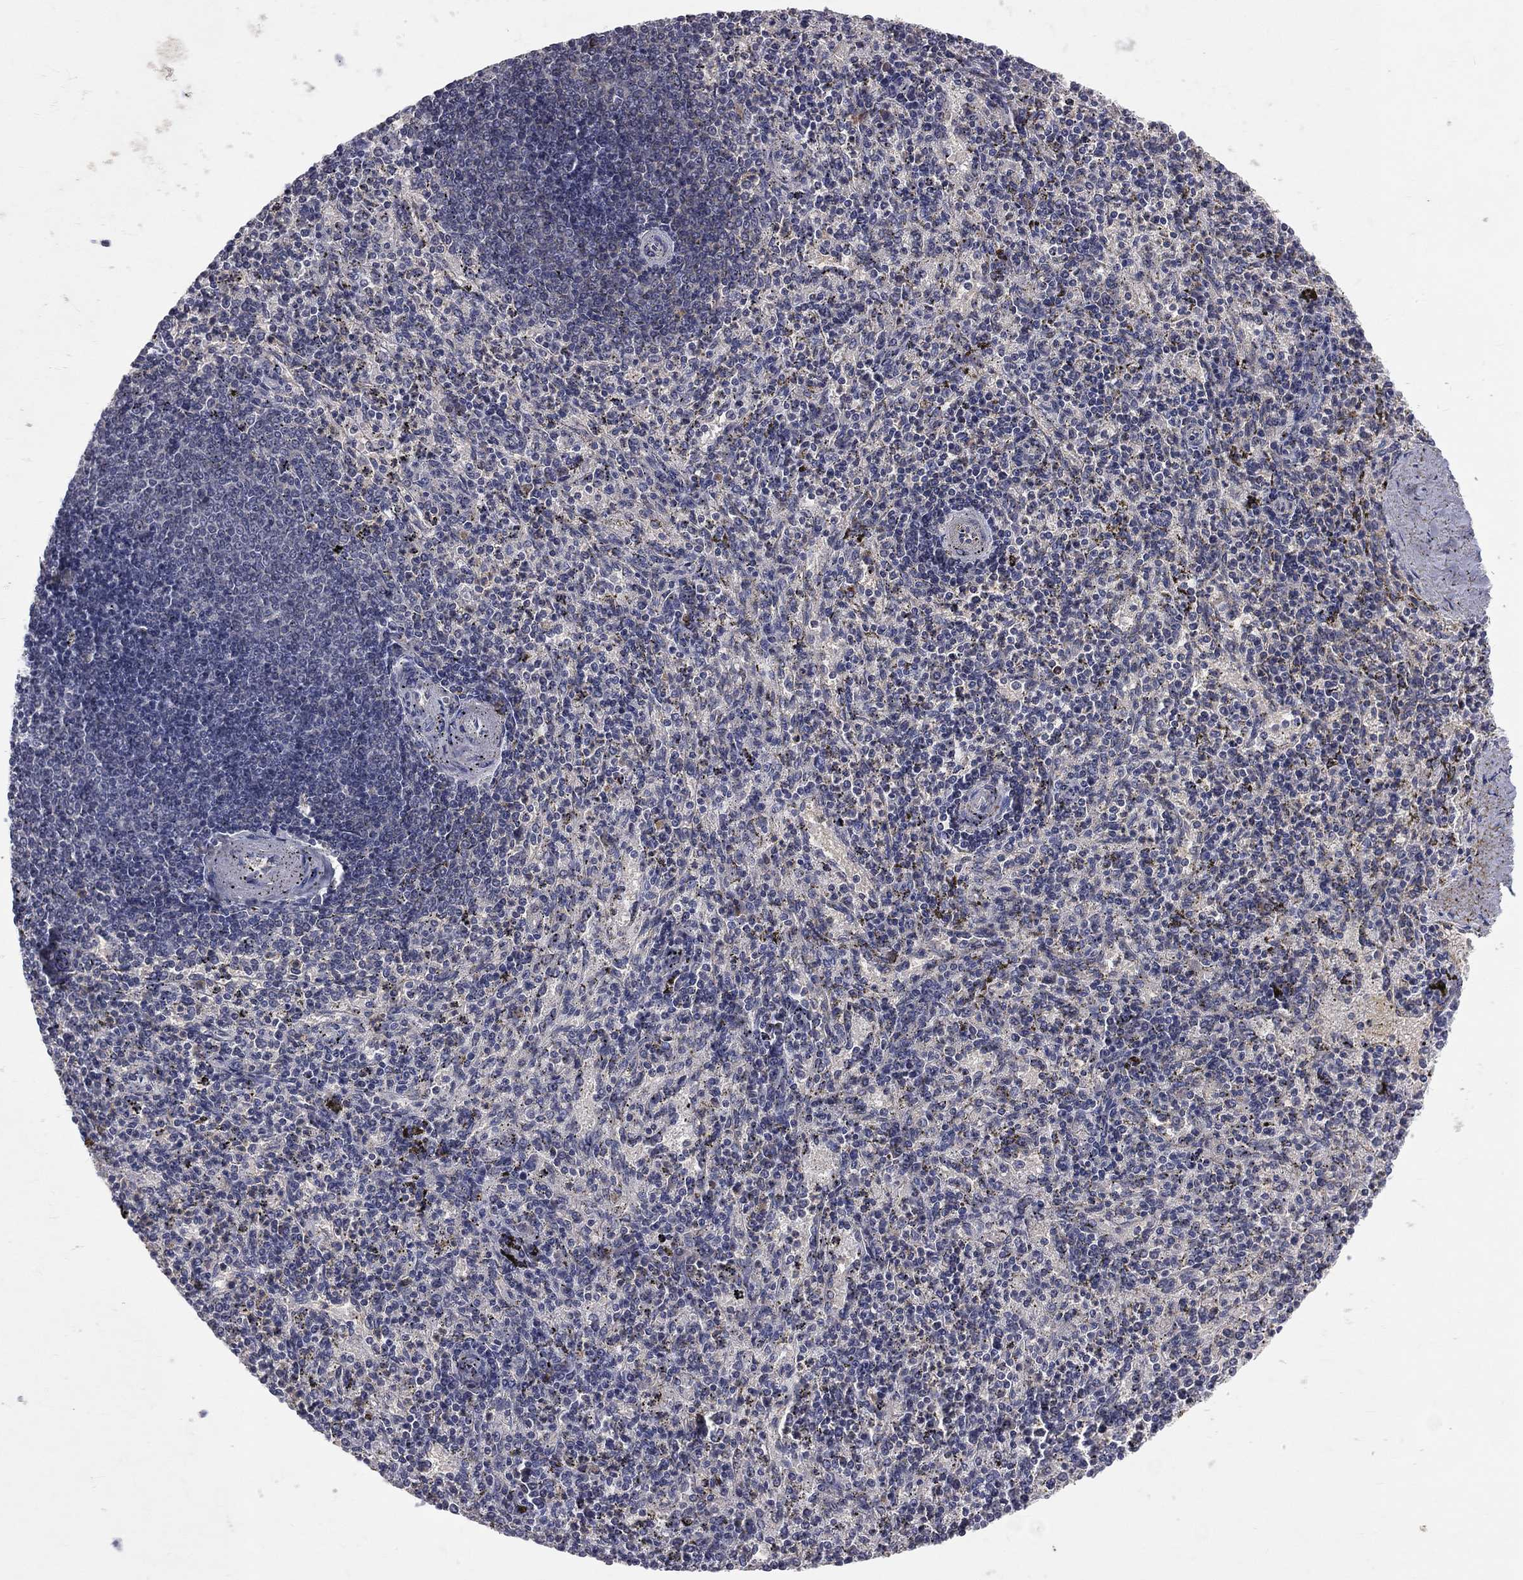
{"staining": {"intensity": "negative", "quantity": "none", "location": "none"}, "tissue": "spleen", "cell_type": "Cells in red pulp", "image_type": "normal", "snomed": [{"axis": "morphology", "description": "Normal tissue, NOS"}, {"axis": "topography", "description": "Spleen"}], "caption": "Cells in red pulp show no significant protein expression in unremarkable spleen. (DAB (3,3'-diaminobenzidine) immunohistochemistry (IHC), high magnification).", "gene": "DSG4", "patient": {"sex": "female", "age": 37}}